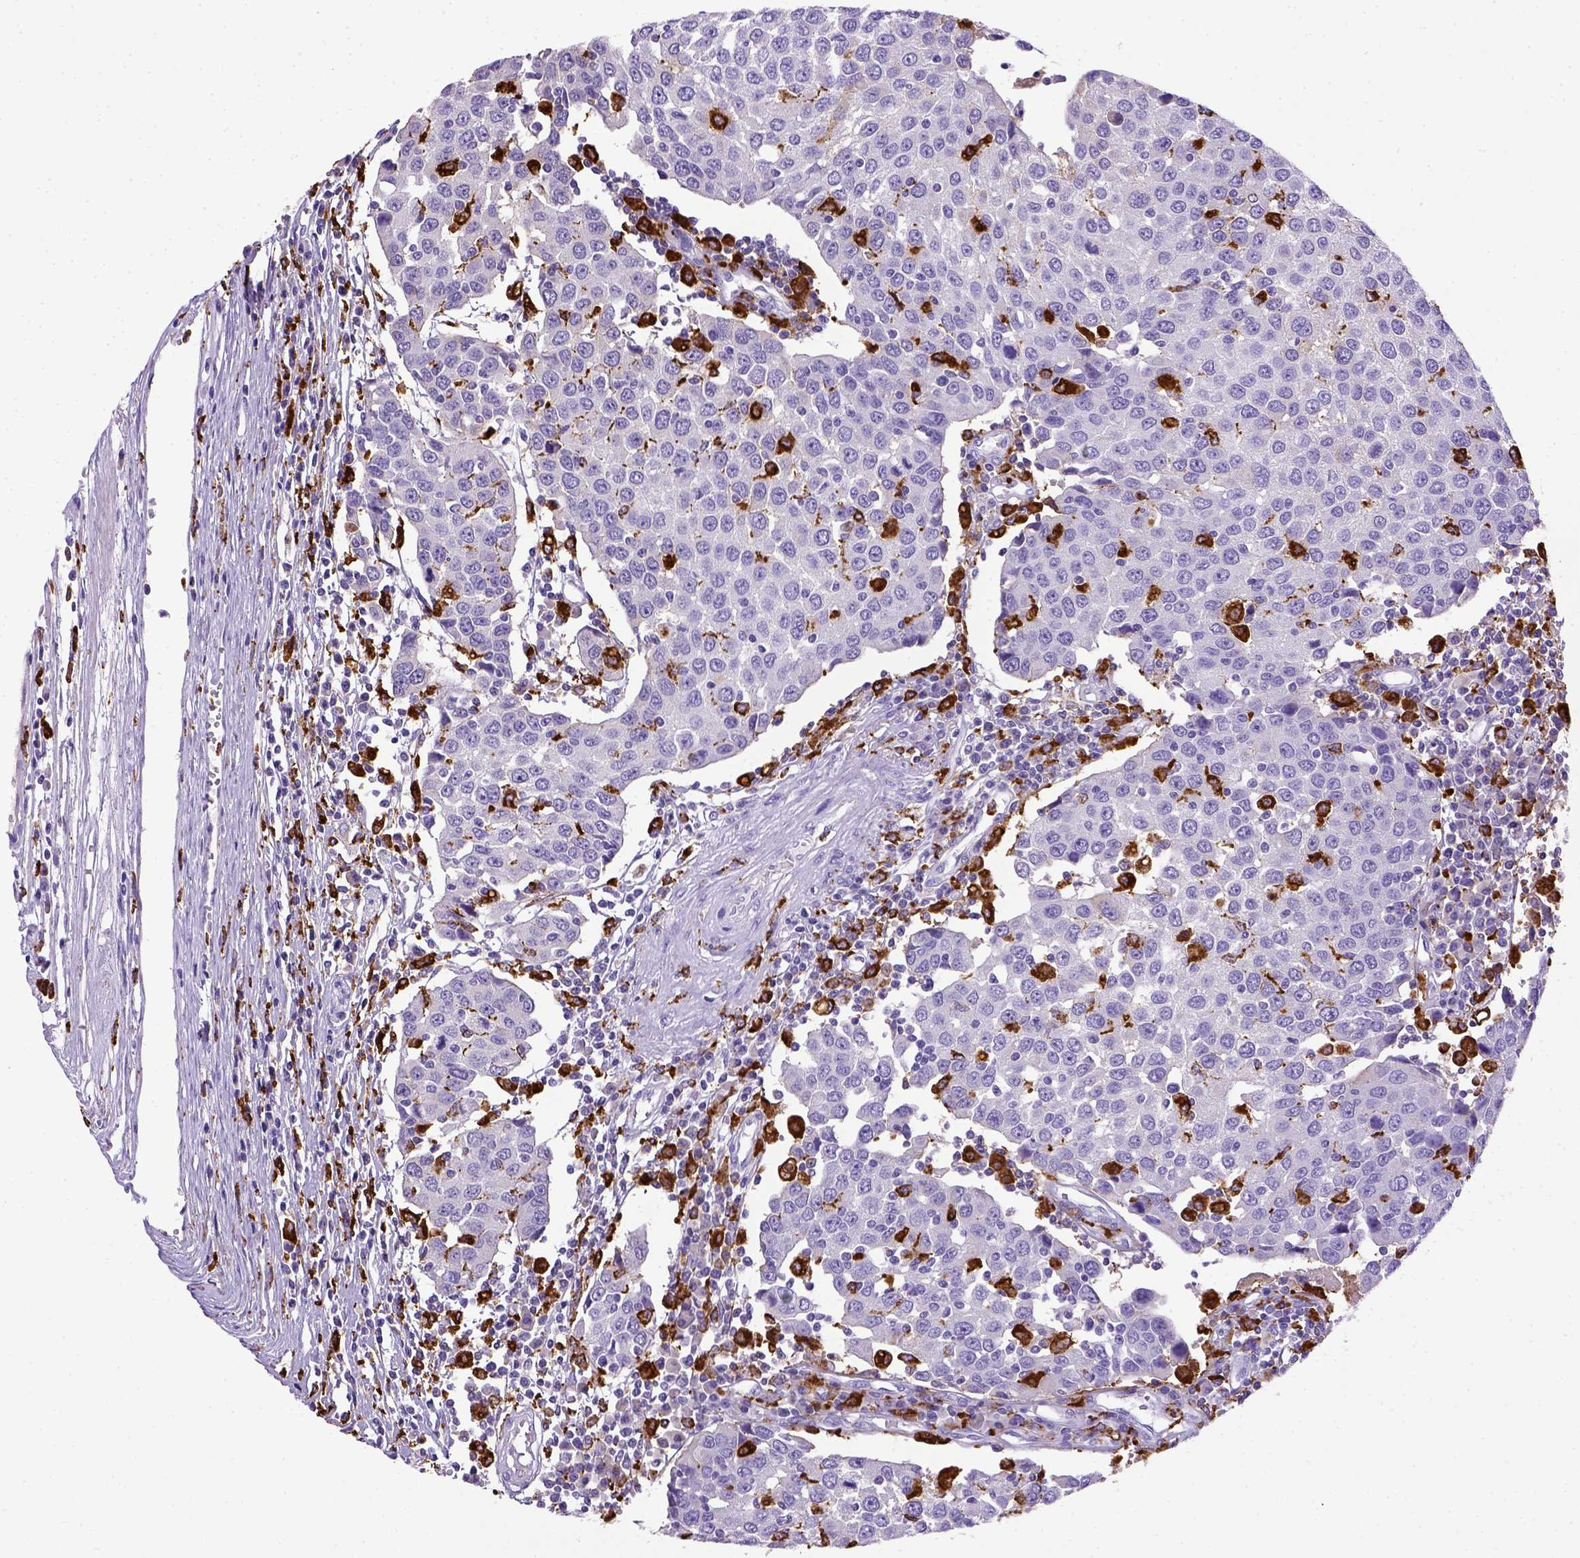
{"staining": {"intensity": "negative", "quantity": "none", "location": "none"}, "tissue": "urothelial cancer", "cell_type": "Tumor cells", "image_type": "cancer", "snomed": [{"axis": "morphology", "description": "Urothelial carcinoma, High grade"}, {"axis": "topography", "description": "Urinary bladder"}], "caption": "Immunohistochemistry (IHC) of urothelial cancer displays no positivity in tumor cells.", "gene": "CD68", "patient": {"sex": "female", "age": 85}}